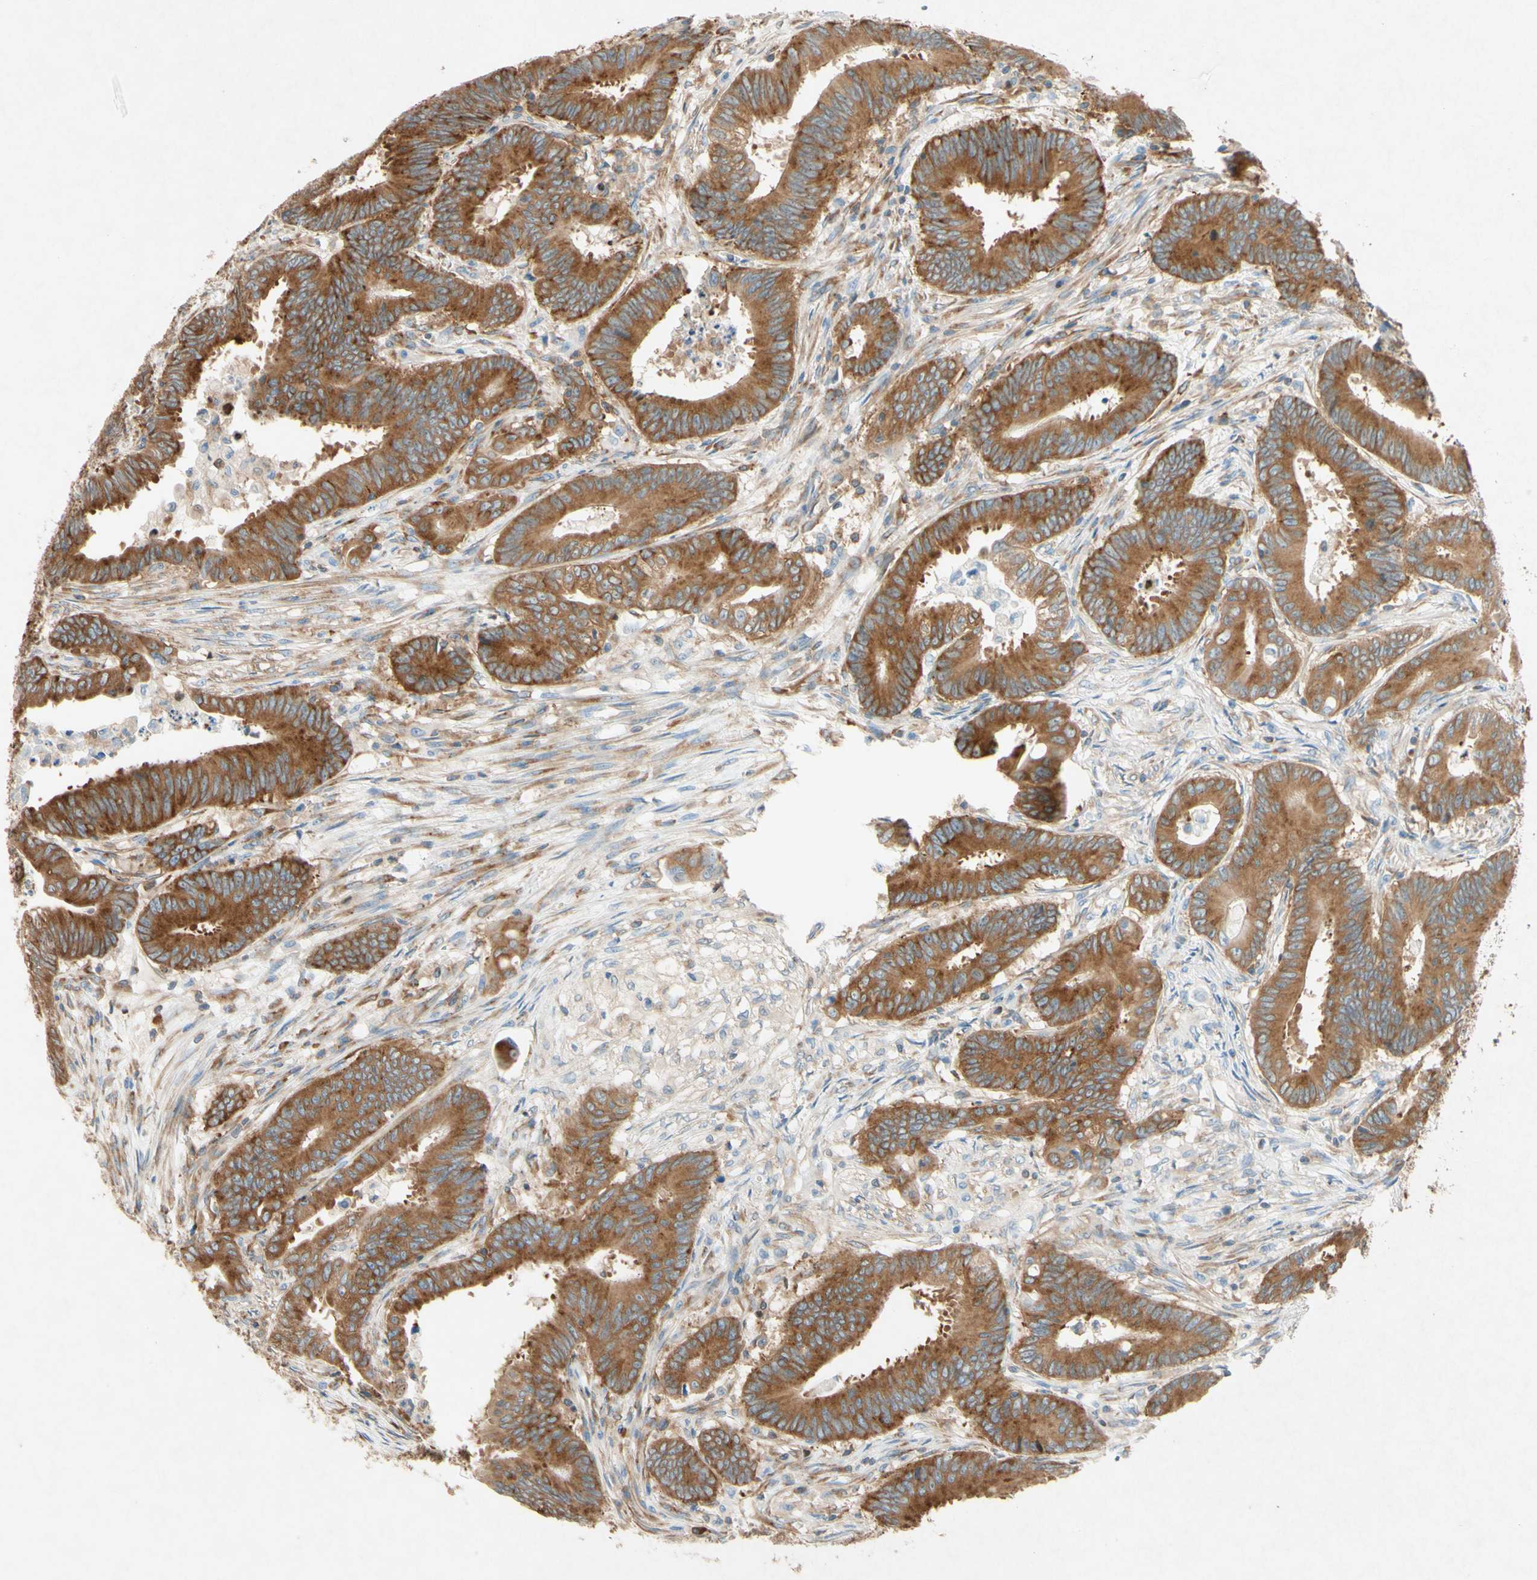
{"staining": {"intensity": "strong", "quantity": ">75%", "location": "cytoplasmic/membranous"}, "tissue": "colorectal cancer", "cell_type": "Tumor cells", "image_type": "cancer", "snomed": [{"axis": "morphology", "description": "Adenocarcinoma, NOS"}, {"axis": "topography", "description": "Colon"}], "caption": "A brown stain labels strong cytoplasmic/membranous expression of a protein in colorectal cancer (adenocarcinoma) tumor cells. Nuclei are stained in blue.", "gene": "PABPC1", "patient": {"sex": "male", "age": 45}}